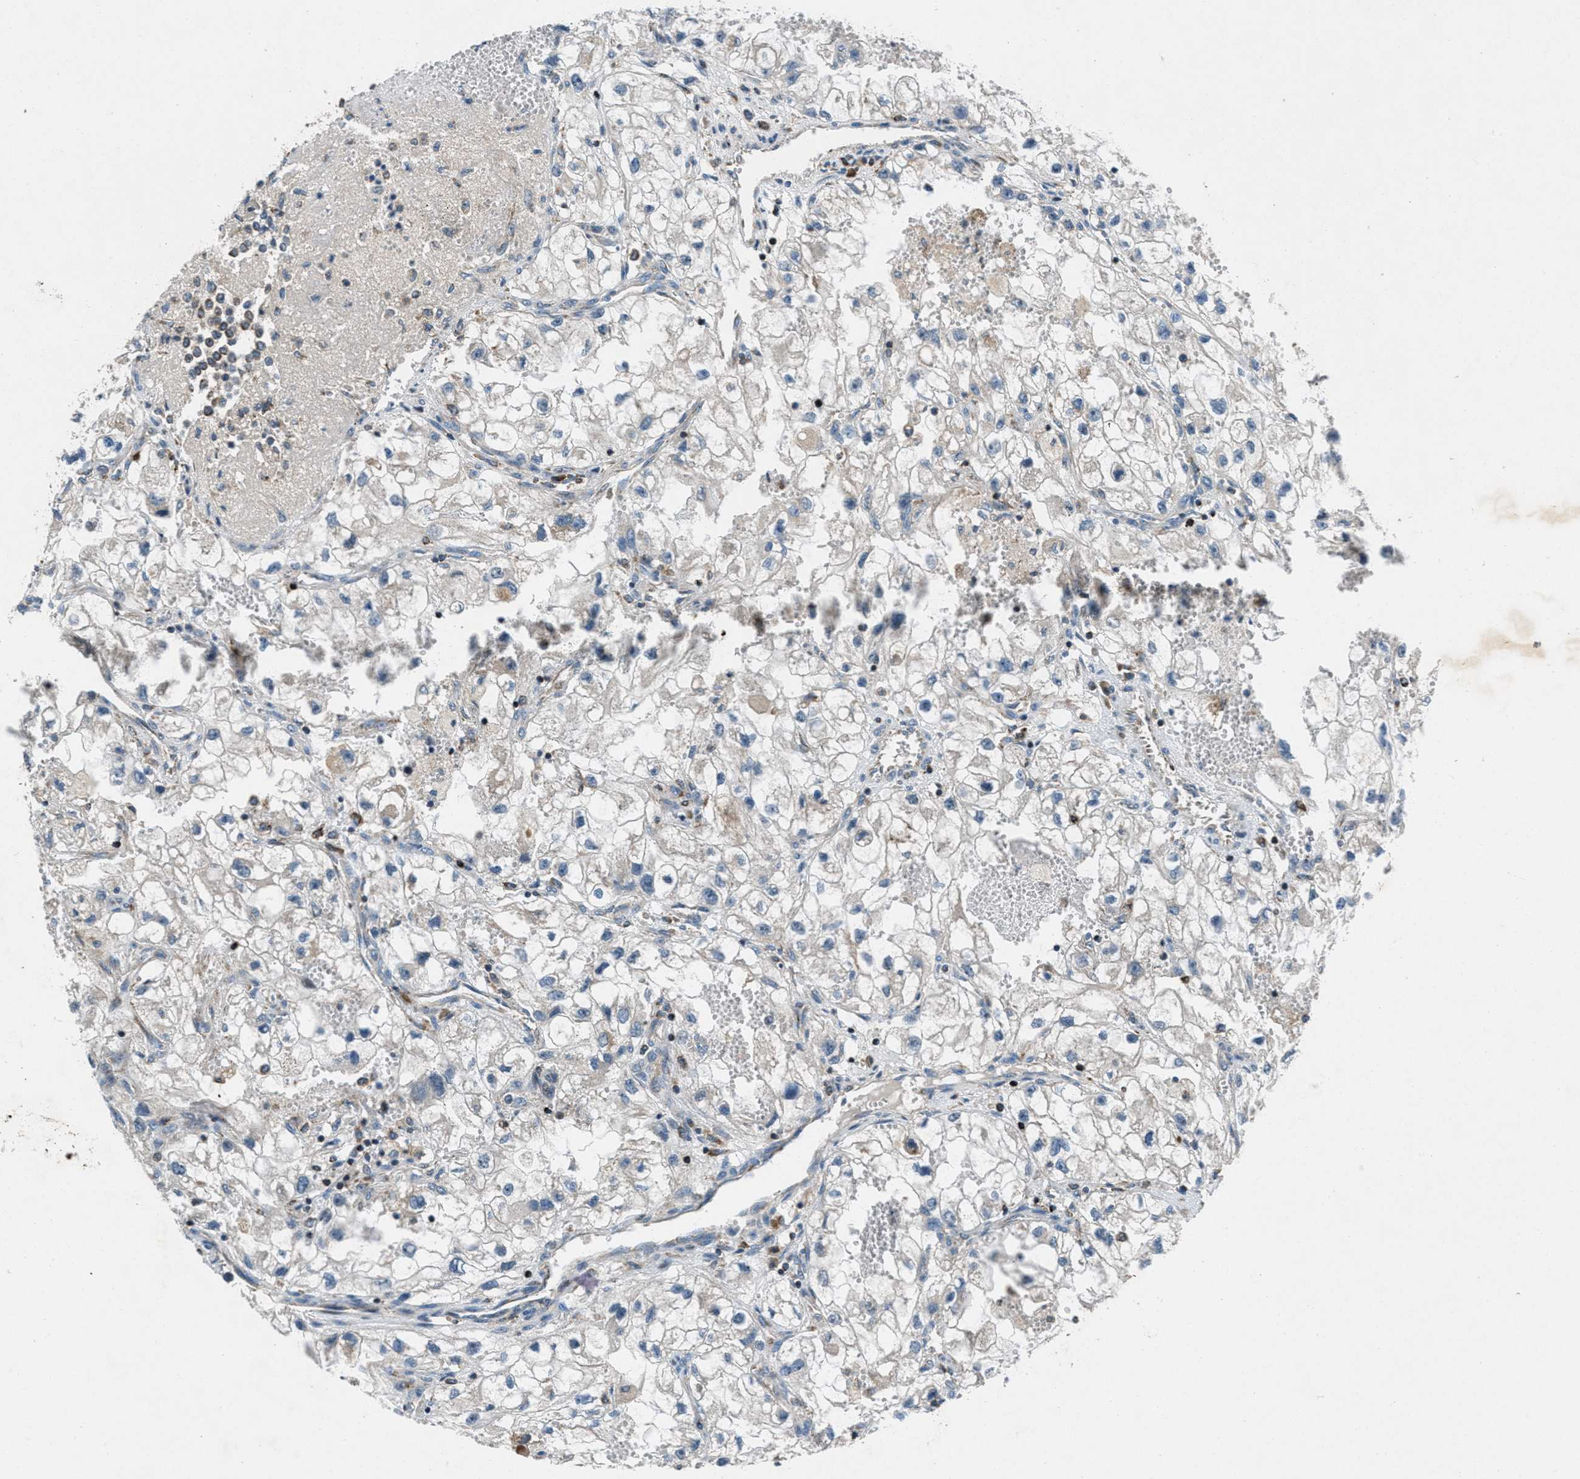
{"staining": {"intensity": "negative", "quantity": "none", "location": "none"}, "tissue": "renal cancer", "cell_type": "Tumor cells", "image_type": "cancer", "snomed": [{"axis": "morphology", "description": "Adenocarcinoma, NOS"}, {"axis": "topography", "description": "Kidney"}], "caption": "Photomicrograph shows no protein positivity in tumor cells of renal cancer tissue.", "gene": "CLEC2D", "patient": {"sex": "female", "age": 70}}